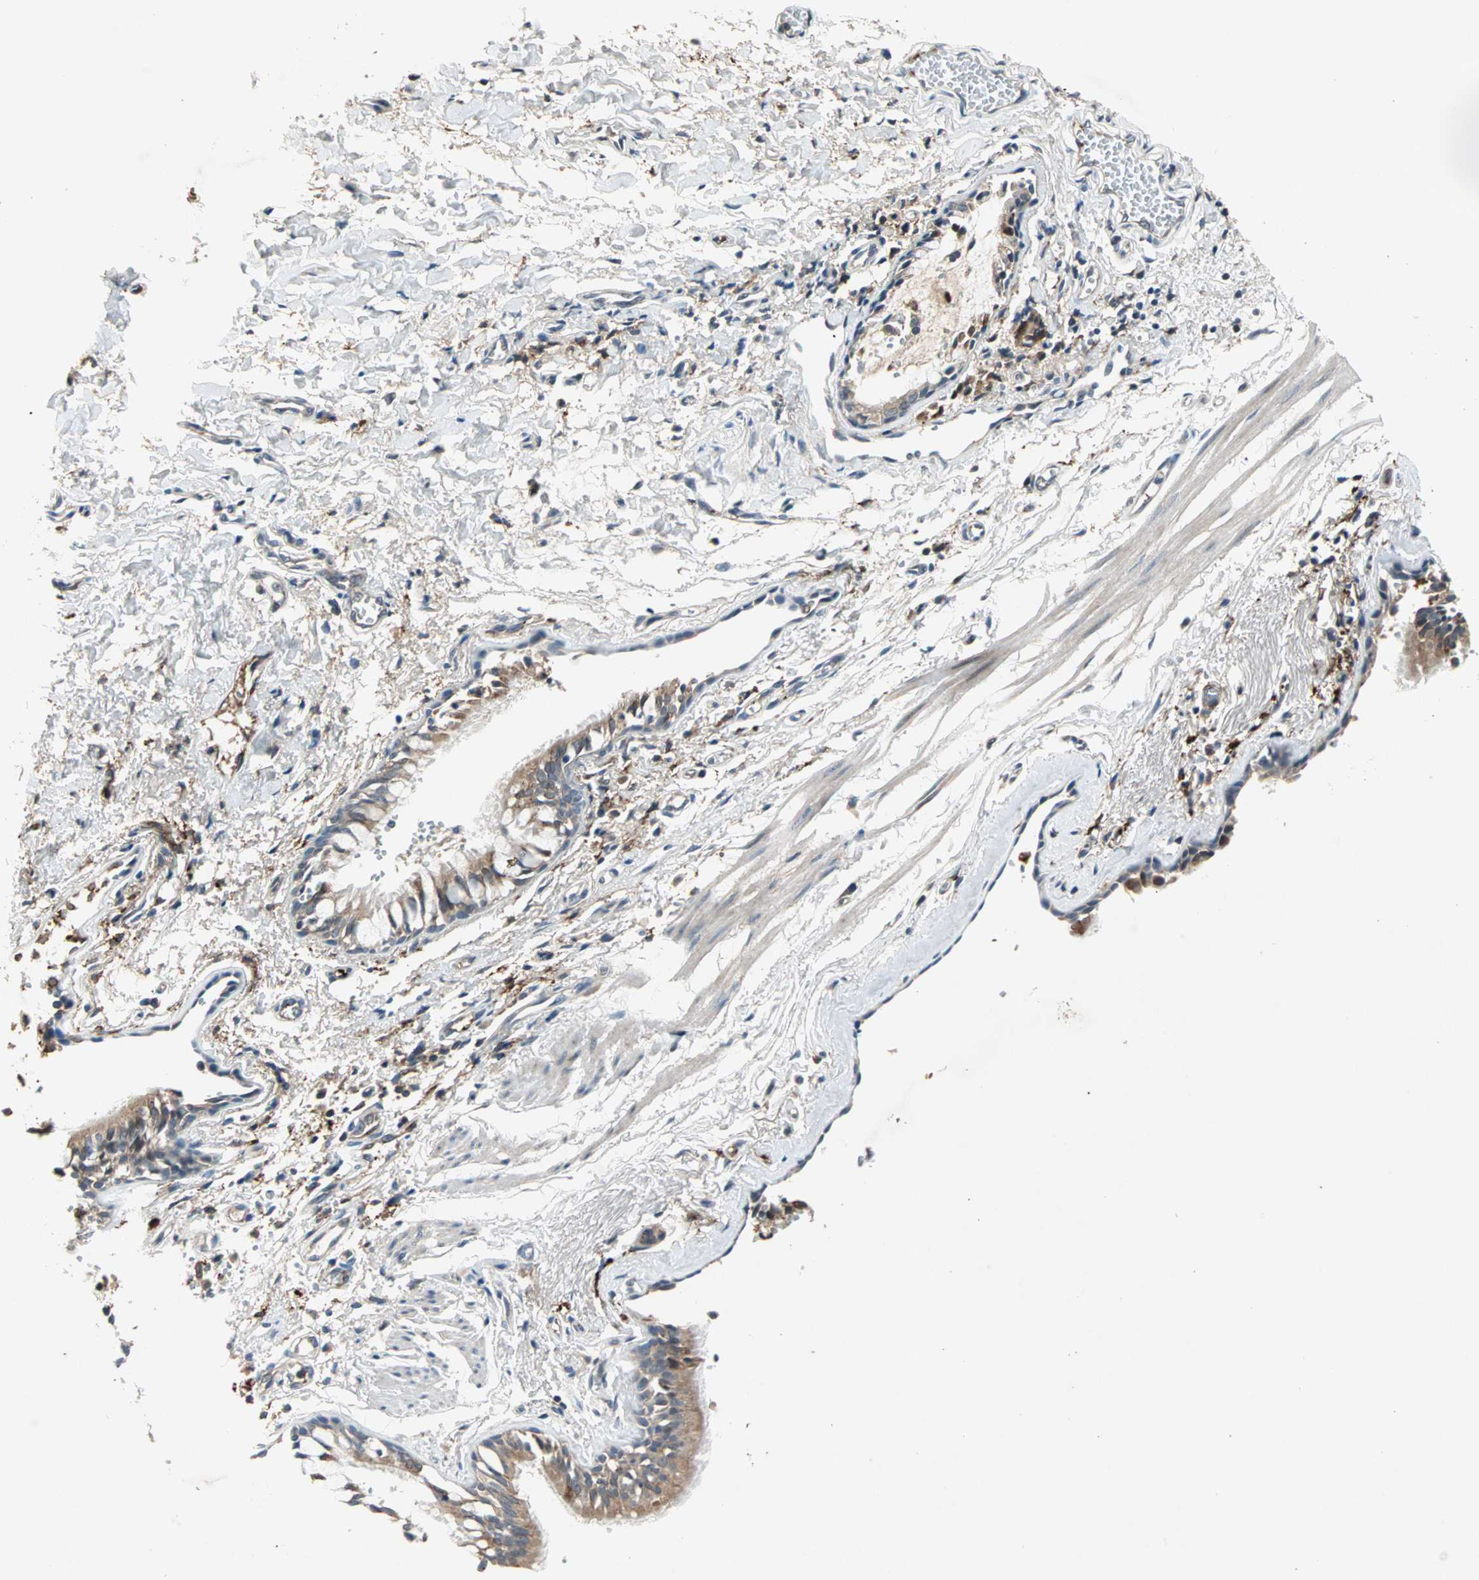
{"staining": {"intensity": "moderate", "quantity": ">75%", "location": "cytoplasmic/membranous"}, "tissue": "bronchus", "cell_type": "Respiratory epithelial cells", "image_type": "normal", "snomed": [{"axis": "morphology", "description": "Normal tissue, NOS"}, {"axis": "topography", "description": "Bronchus"}, {"axis": "topography", "description": "Lung"}], "caption": "A photomicrograph showing moderate cytoplasmic/membranous positivity in approximately >75% of respiratory epithelial cells in normal bronchus, as visualized by brown immunohistochemical staining.", "gene": "PROS1", "patient": {"sex": "female", "age": 56}}